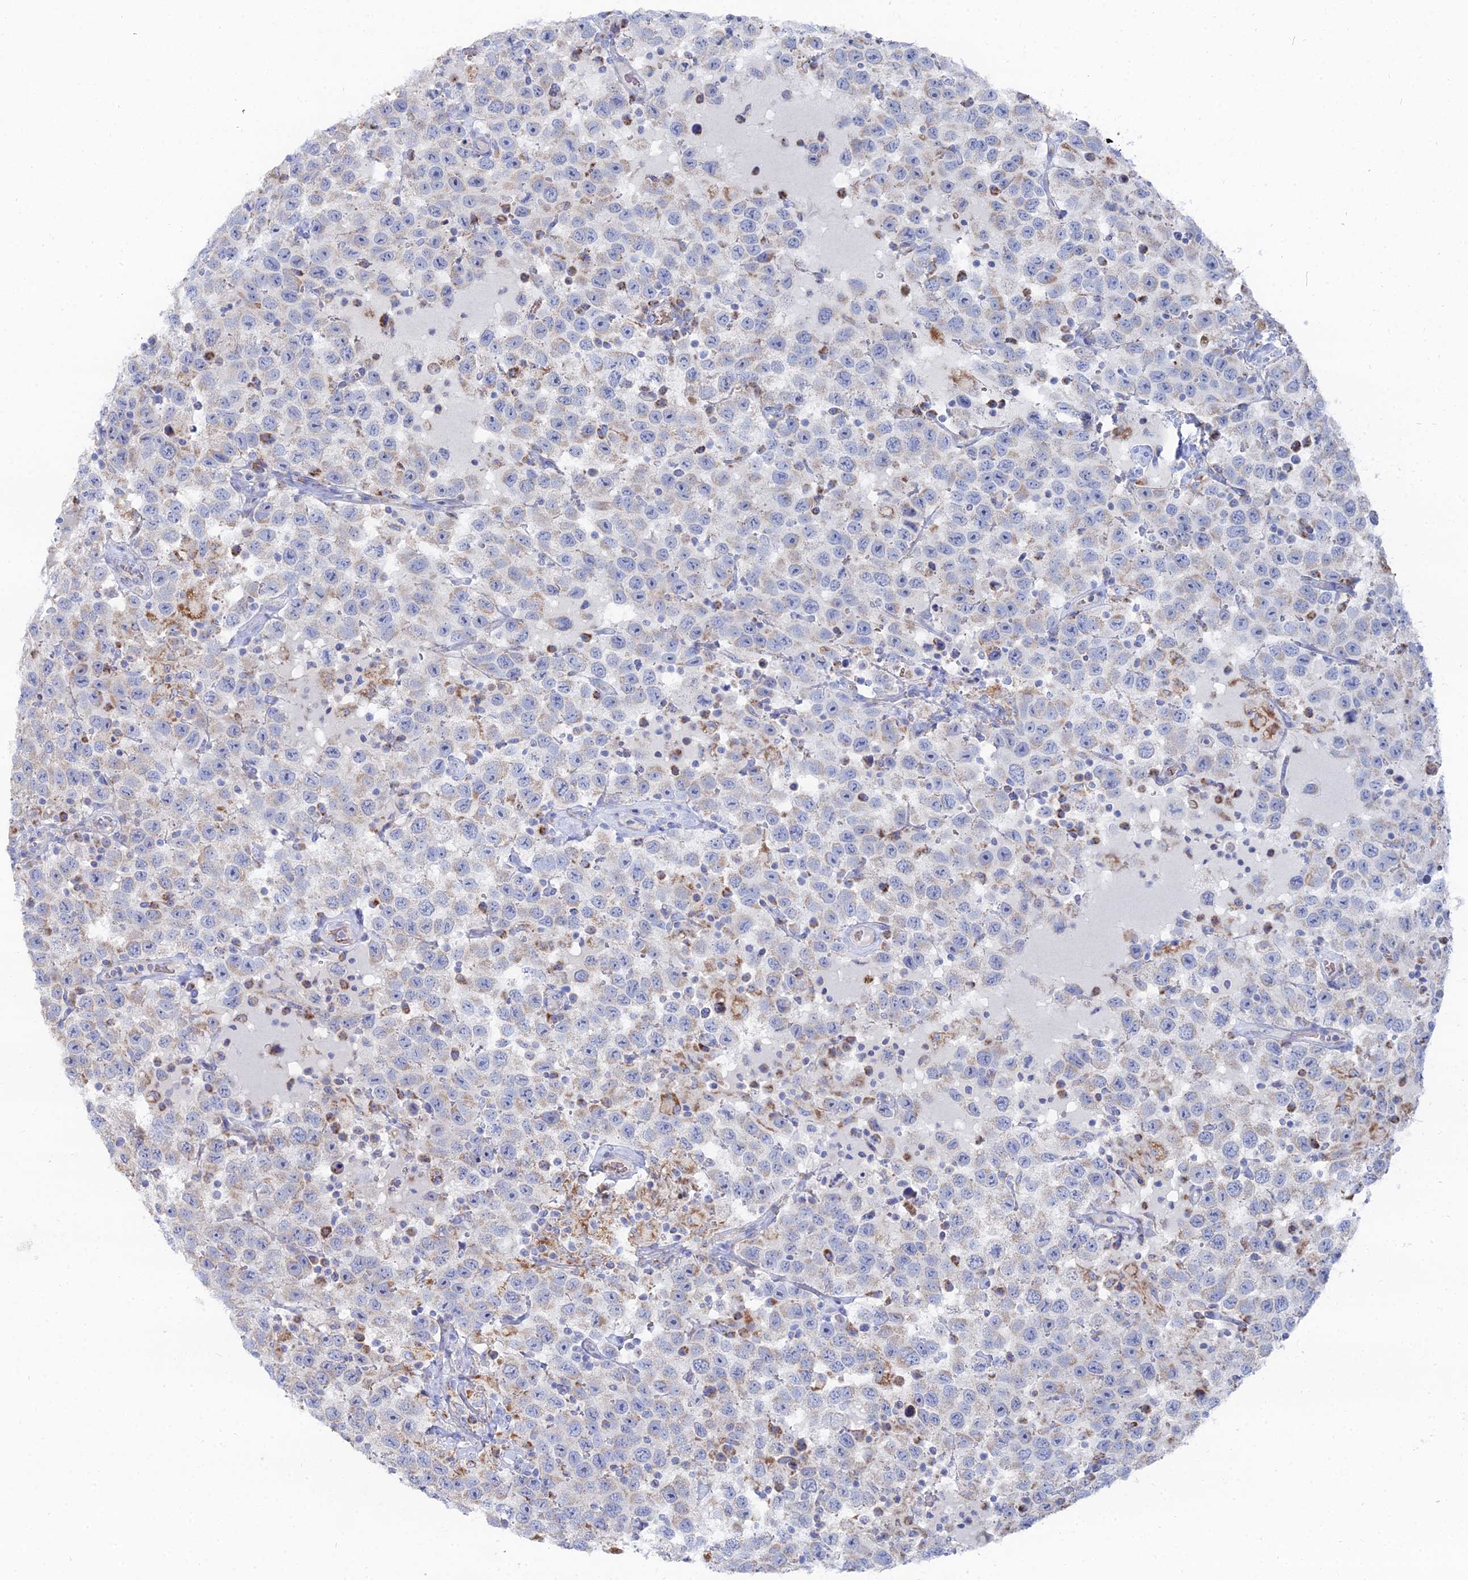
{"staining": {"intensity": "weak", "quantity": "<25%", "location": "cytoplasmic/membranous"}, "tissue": "testis cancer", "cell_type": "Tumor cells", "image_type": "cancer", "snomed": [{"axis": "morphology", "description": "Seminoma, NOS"}, {"axis": "topography", "description": "Testis"}], "caption": "This is an IHC micrograph of testis cancer (seminoma). There is no positivity in tumor cells.", "gene": "MPC1", "patient": {"sex": "male", "age": 41}}